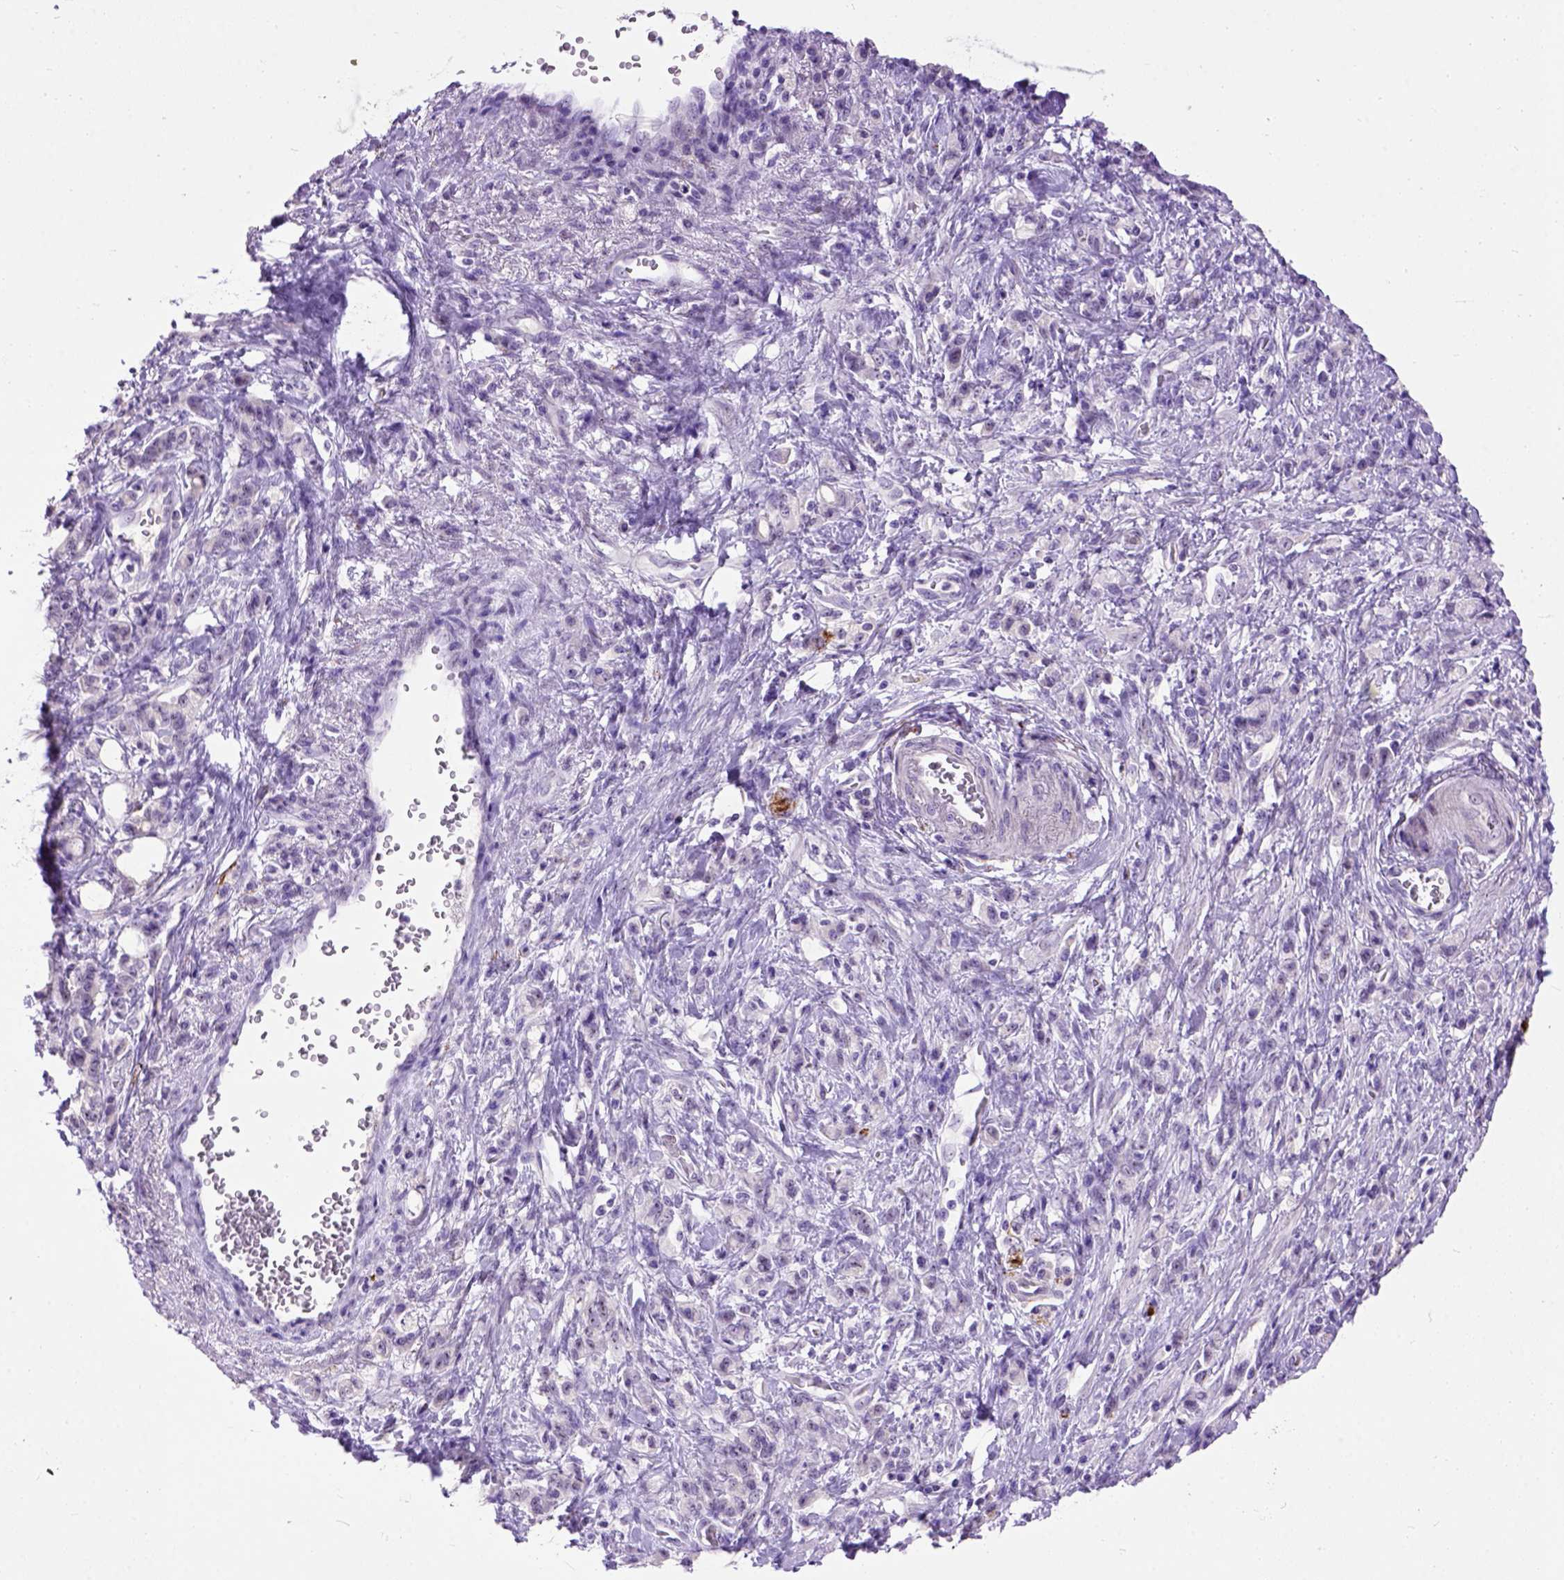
{"staining": {"intensity": "strong", "quantity": "<25%", "location": "cytoplasmic/membranous"}, "tissue": "stomach cancer", "cell_type": "Tumor cells", "image_type": "cancer", "snomed": [{"axis": "morphology", "description": "Adenocarcinoma, NOS"}, {"axis": "topography", "description": "Stomach"}], "caption": "Immunohistochemistry (DAB) staining of stomach adenocarcinoma exhibits strong cytoplasmic/membranous protein staining in about <25% of tumor cells.", "gene": "MAPT", "patient": {"sex": "male", "age": 77}}